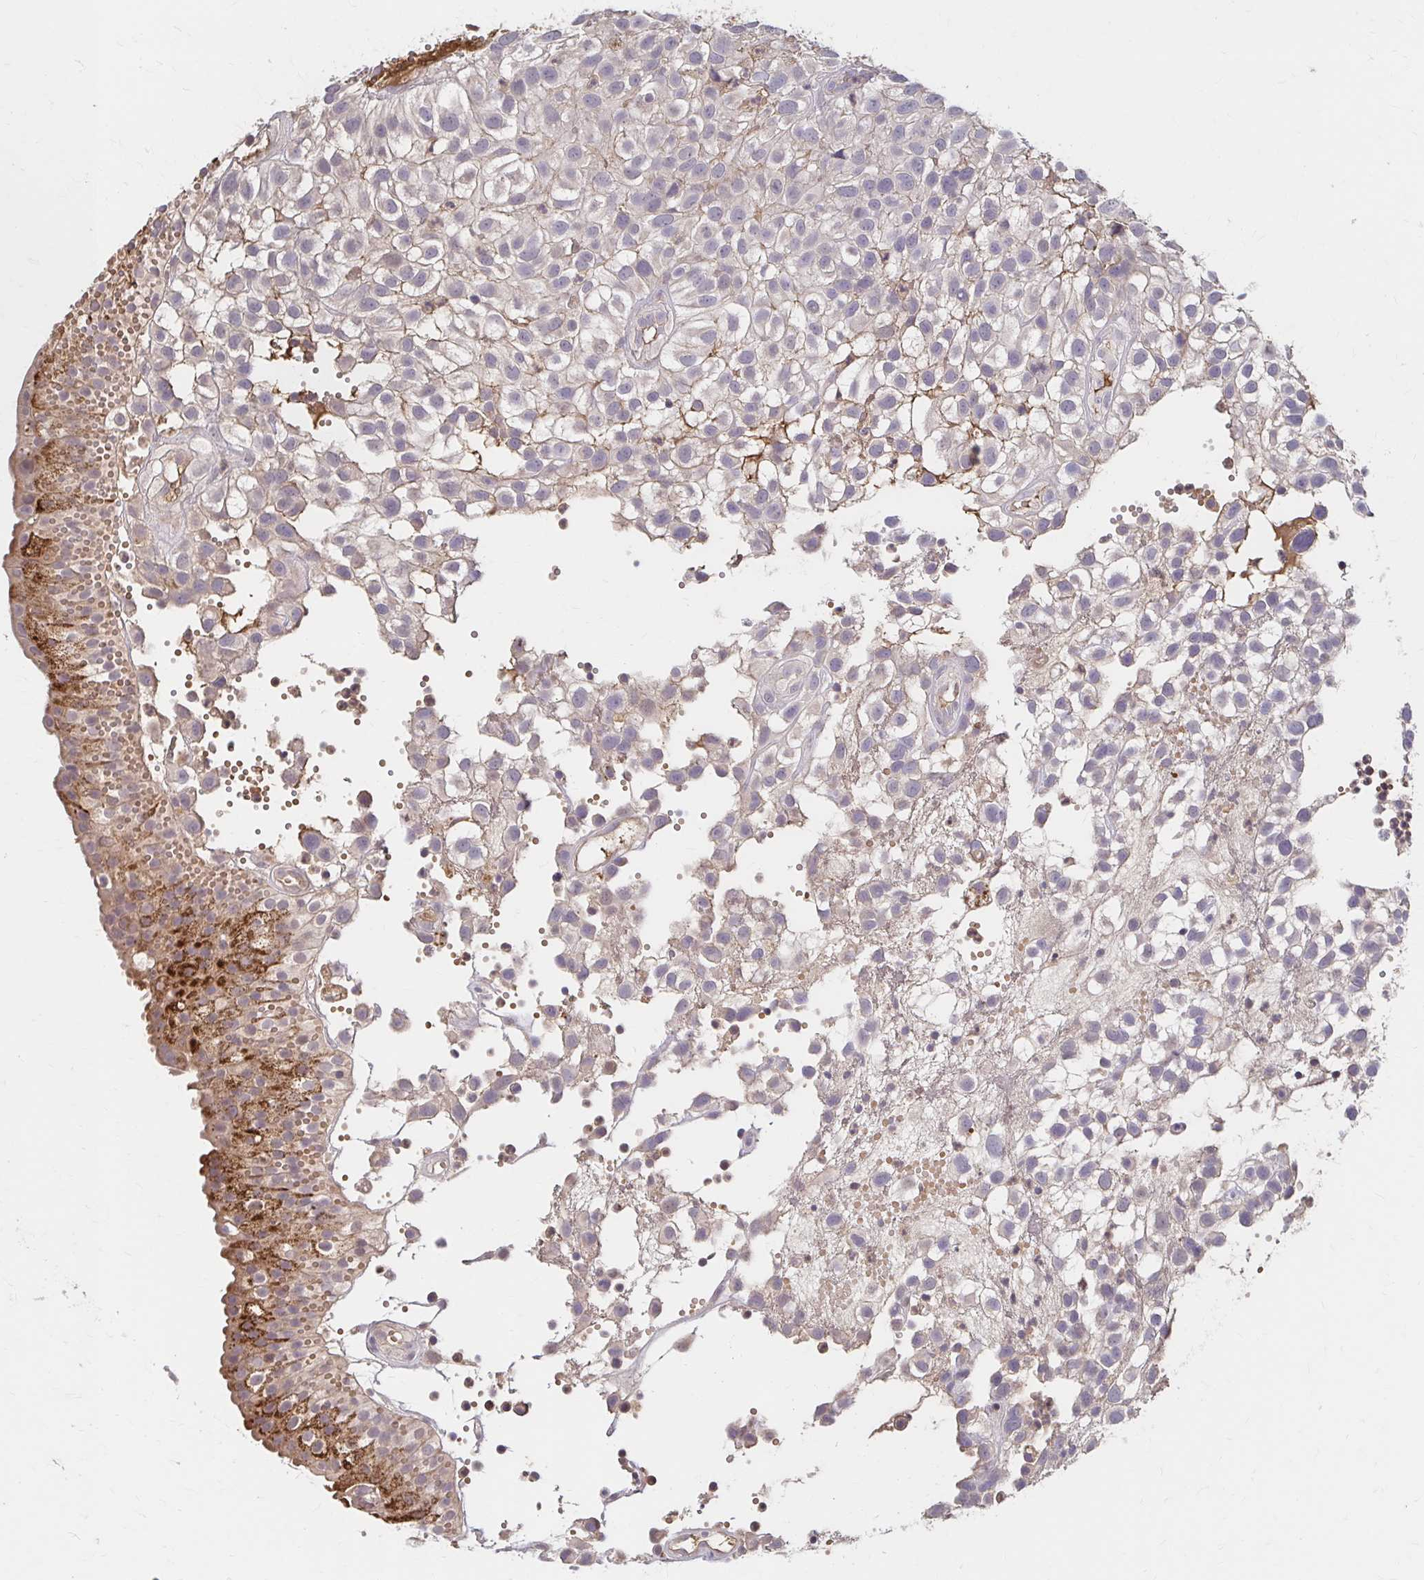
{"staining": {"intensity": "moderate", "quantity": "<25%", "location": "cytoplasmic/membranous"}, "tissue": "urothelial cancer", "cell_type": "Tumor cells", "image_type": "cancer", "snomed": [{"axis": "morphology", "description": "Urothelial carcinoma, High grade"}, {"axis": "topography", "description": "Urinary bladder"}], "caption": "Moderate cytoplasmic/membranous staining for a protein is present in approximately <25% of tumor cells of urothelial cancer using immunohistochemistry.", "gene": "HMGCS2", "patient": {"sex": "male", "age": 56}}